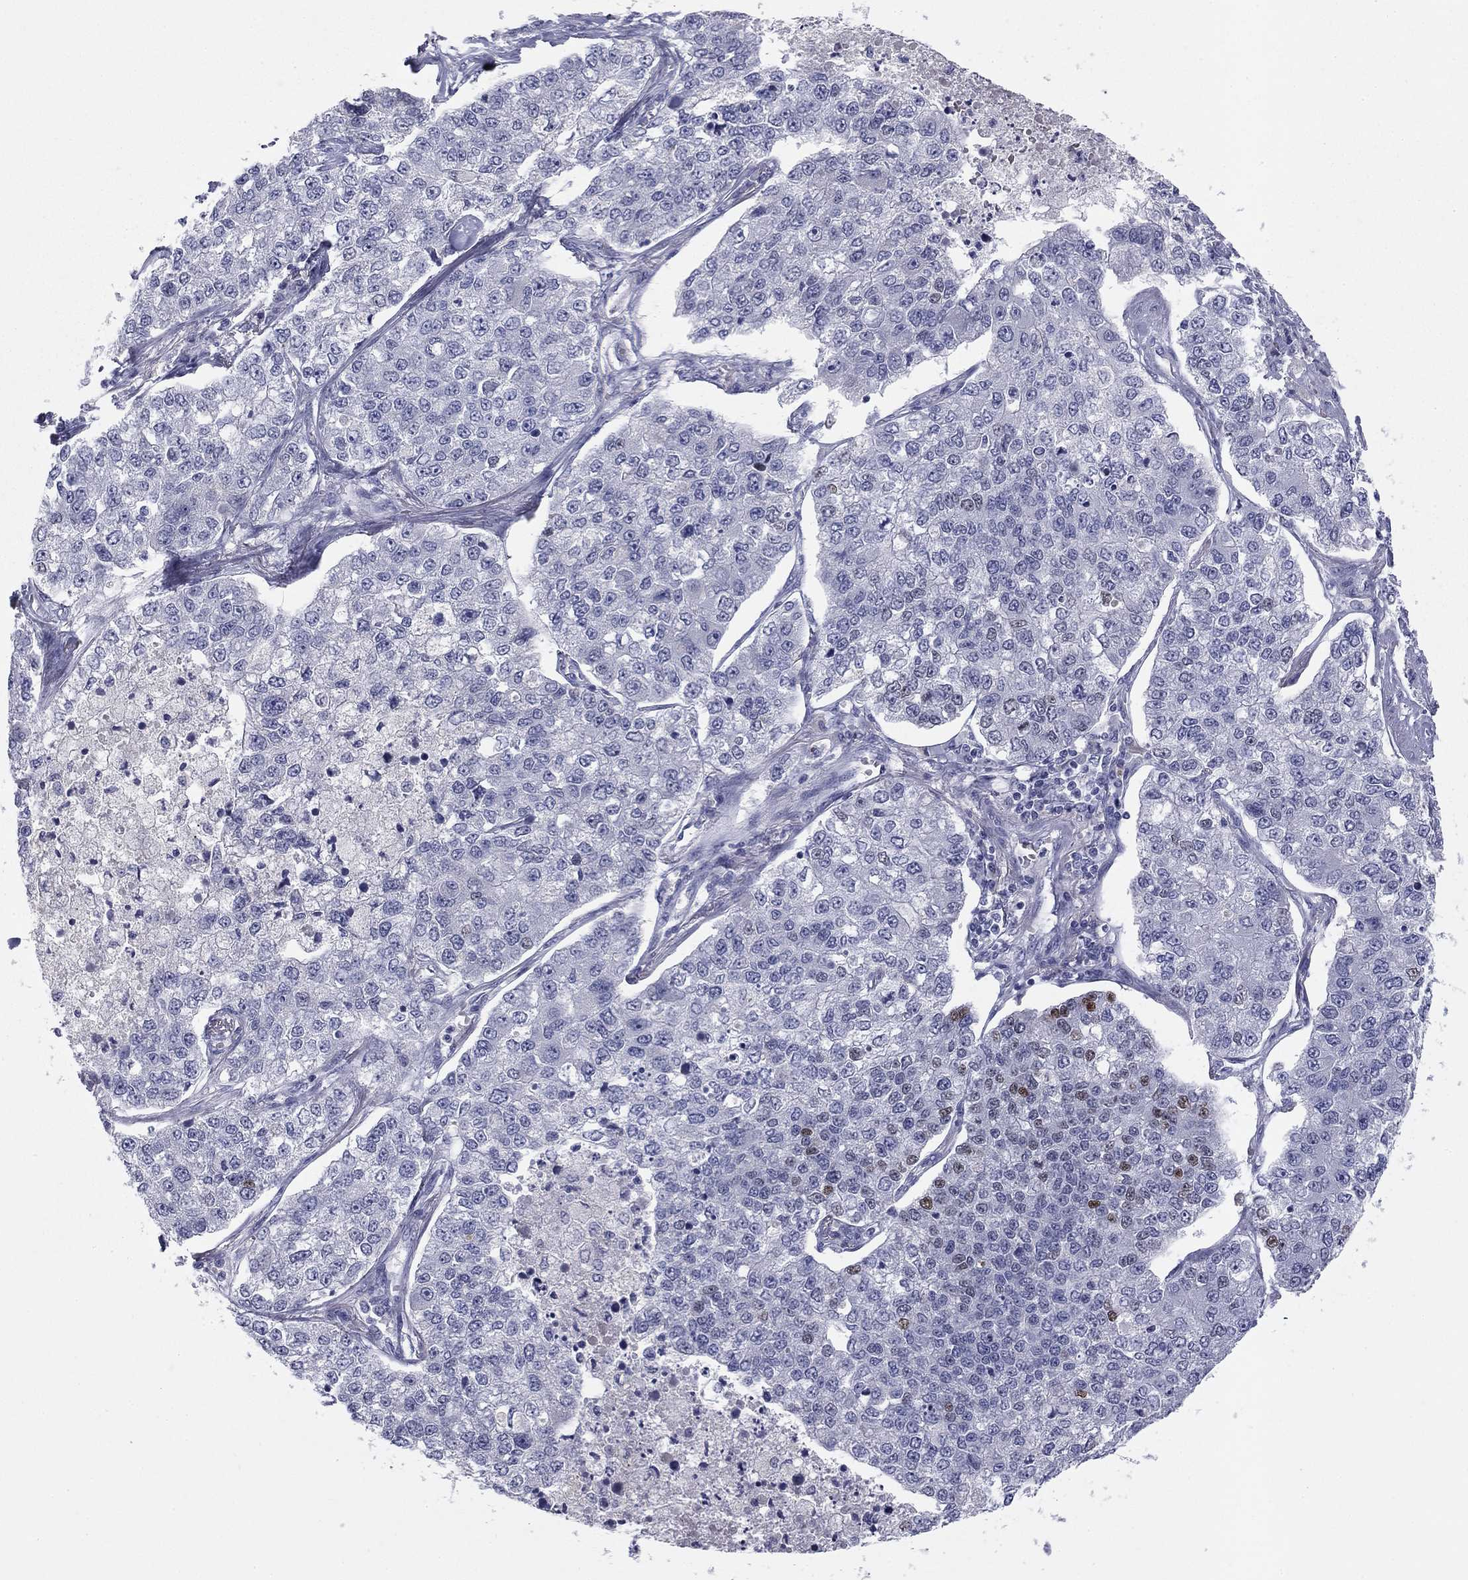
{"staining": {"intensity": "negative", "quantity": "none", "location": "none"}, "tissue": "lung cancer", "cell_type": "Tumor cells", "image_type": "cancer", "snomed": [{"axis": "morphology", "description": "Adenocarcinoma, NOS"}, {"axis": "topography", "description": "Lung"}], "caption": "Immunohistochemistry photomicrograph of lung cancer stained for a protein (brown), which demonstrates no expression in tumor cells.", "gene": "TFAP2B", "patient": {"sex": "male", "age": 49}}